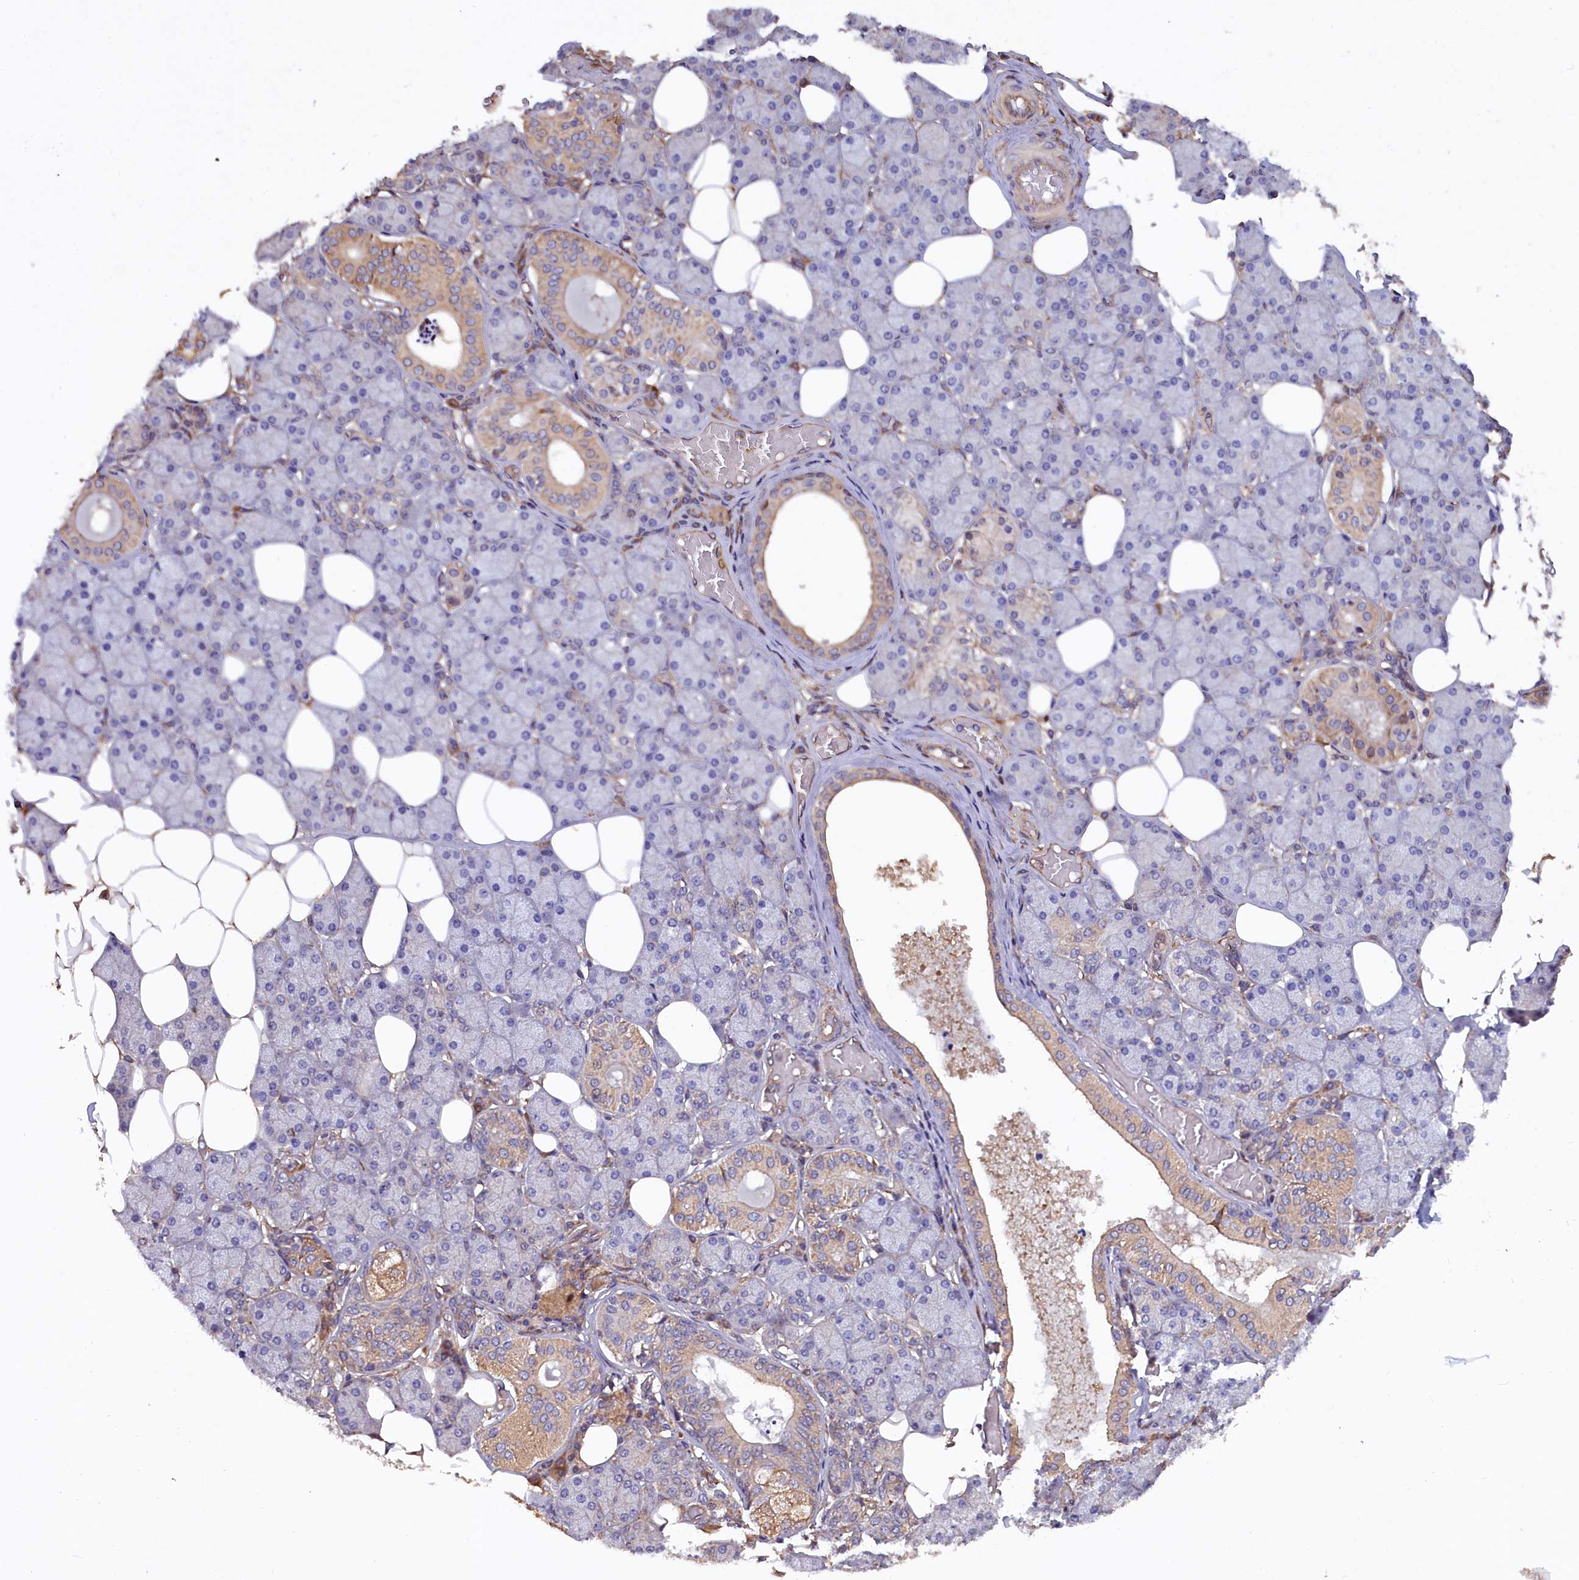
{"staining": {"intensity": "moderate", "quantity": "<25%", "location": "cytoplasmic/membranous"}, "tissue": "salivary gland", "cell_type": "Glandular cells", "image_type": "normal", "snomed": [{"axis": "morphology", "description": "Normal tissue, NOS"}, {"axis": "topography", "description": "Salivary gland"}], "caption": "Salivary gland stained with DAB IHC shows low levels of moderate cytoplasmic/membranous expression in about <25% of glandular cells.", "gene": "GREB1L", "patient": {"sex": "female", "age": 33}}